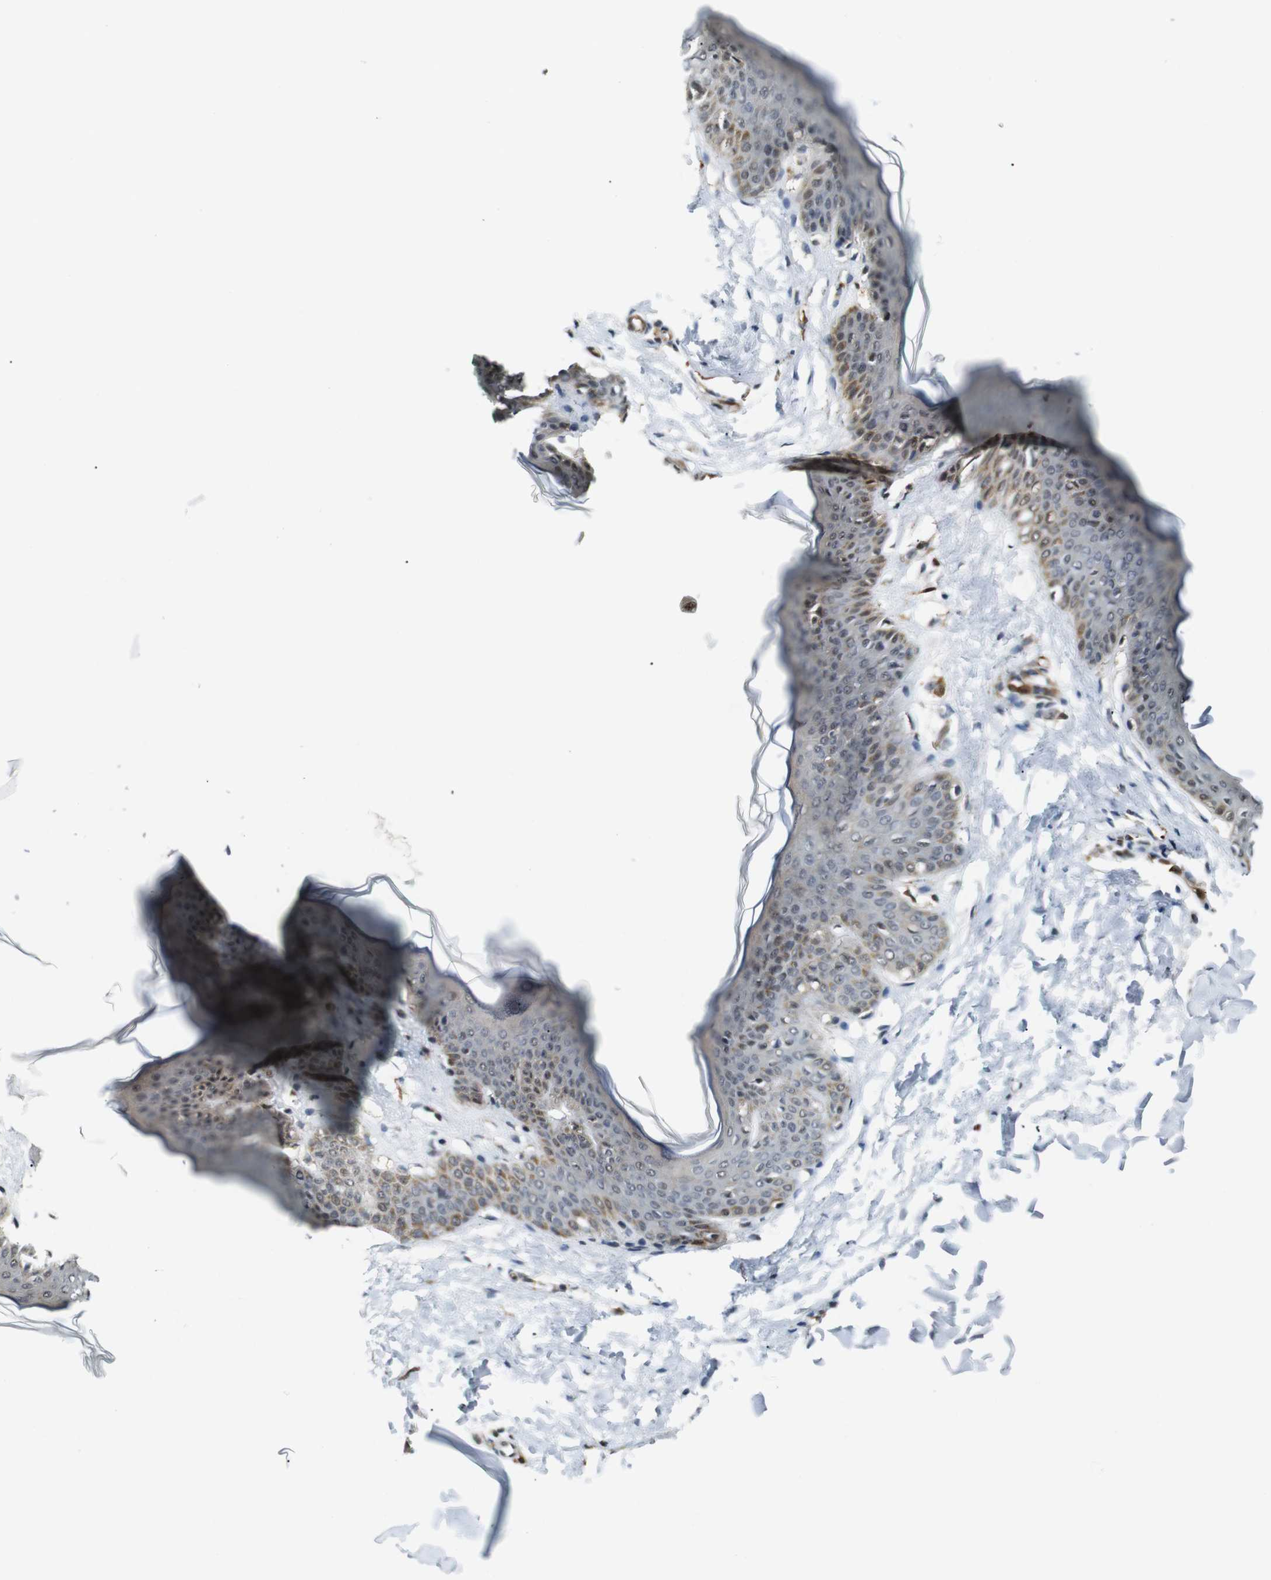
{"staining": {"intensity": "moderate", "quantity": ">75%", "location": "cytoplasmic/membranous"}, "tissue": "skin", "cell_type": "Fibroblasts", "image_type": "normal", "snomed": [{"axis": "morphology", "description": "Normal tissue, NOS"}, {"axis": "topography", "description": "Skin"}], "caption": "Immunohistochemistry (IHC) staining of benign skin, which exhibits medium levels of moderate cytoplasmic/membranous positivity in about >75% of fibroblasts indicating moderate cytoplasmic/membranous protein expression. The staining was performed using DAB (brown) for protein detection and nuclei were counterstained in hematoxylin (blue).", "gene": "LXN", "patient": {"sex": "female", "age": 17}}